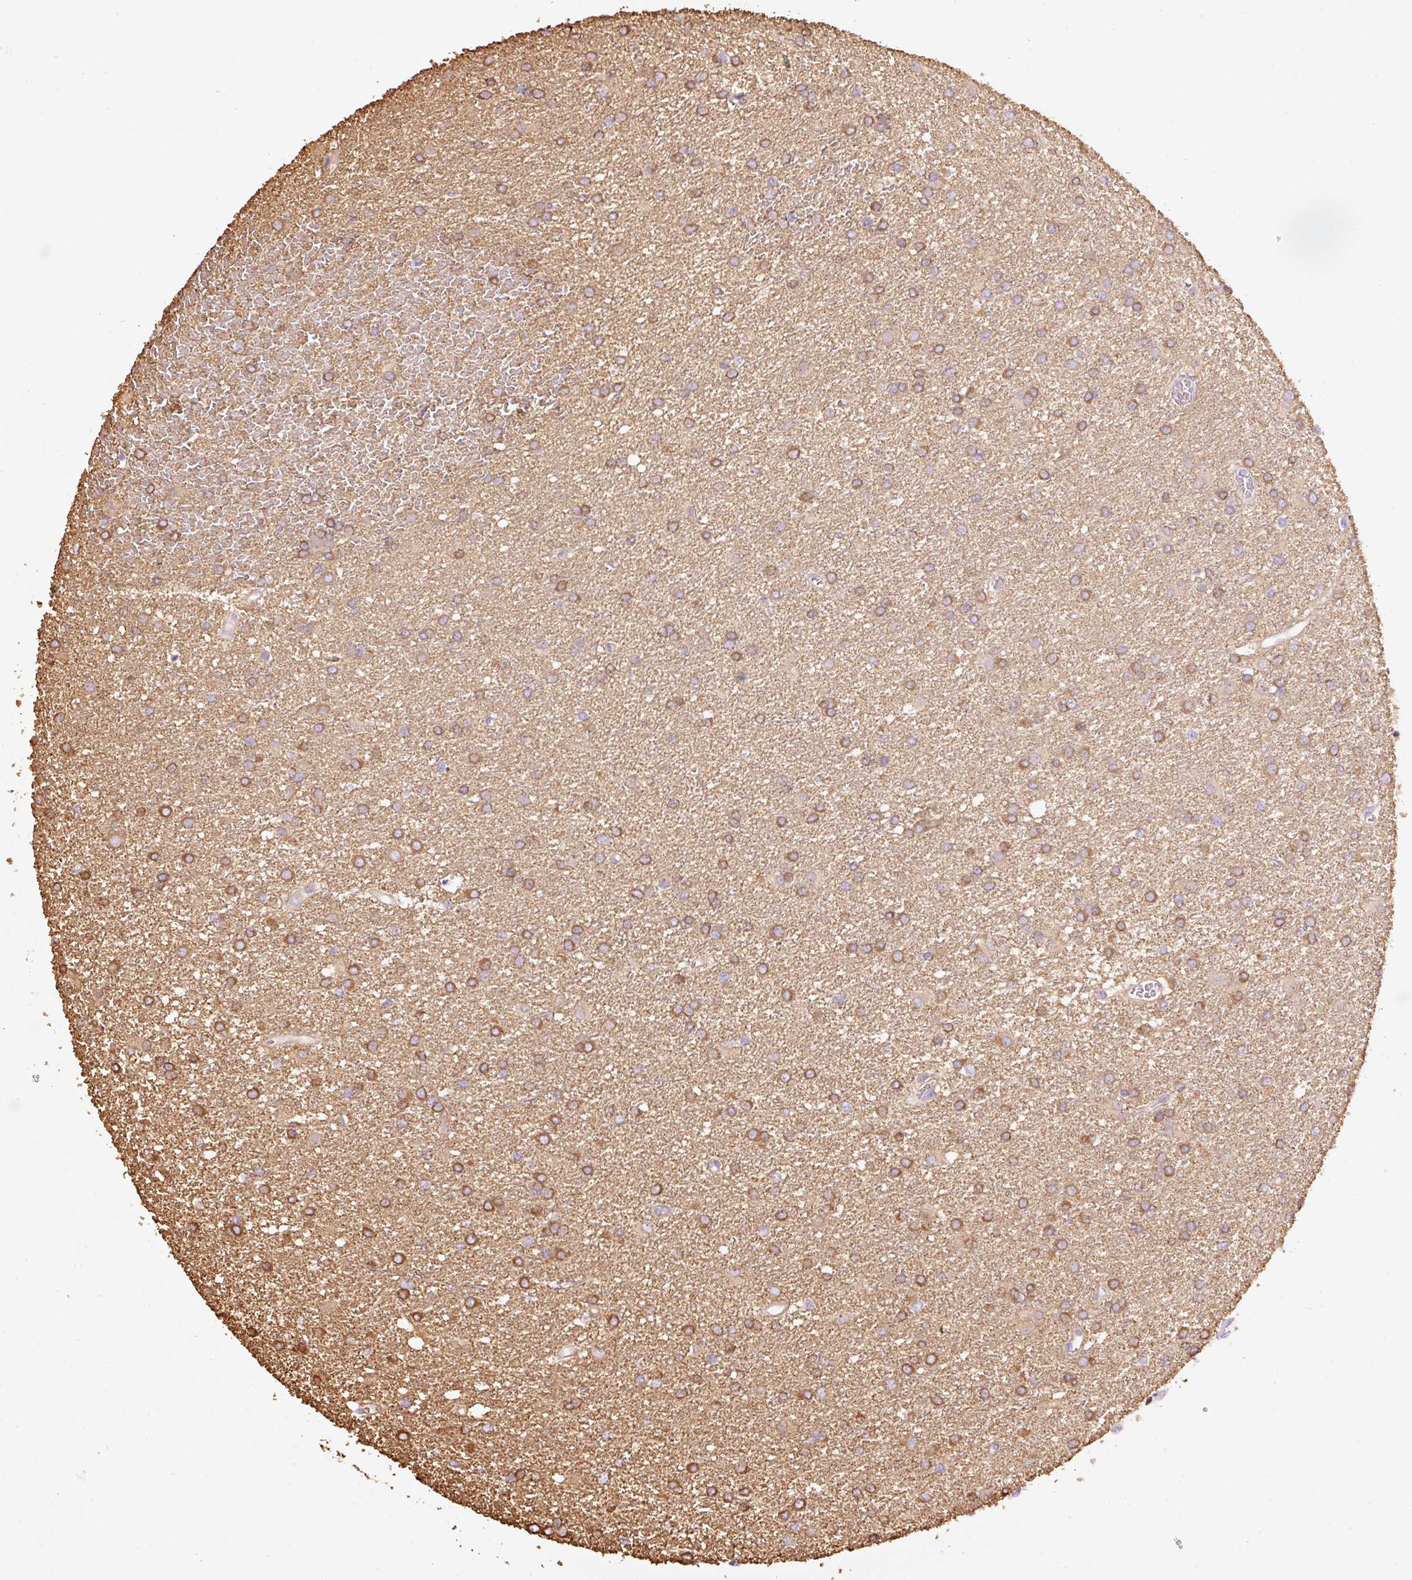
{"staining": {"intensity": "moderate", "quantity": ">75%", "location": "cytoplasmic/membranous"}, "tissue": "glioma", "cell_type": "Tumor cells", "image_type": "cancer", "snomed": [{"axis": "morphology", "description": "Glioma, malignant, High grade"}, {"axis": "topography", "description": "Brain"}], "caption": "DAB (3,3'-diaminobenzidine) immunohistochemical staining of glioma shows moderate cytoplasmic/membranous protein positivity in about >75% of tumor cells.", "gene": "IL10RB", "patient": {"sex": "female", "age": 50}}